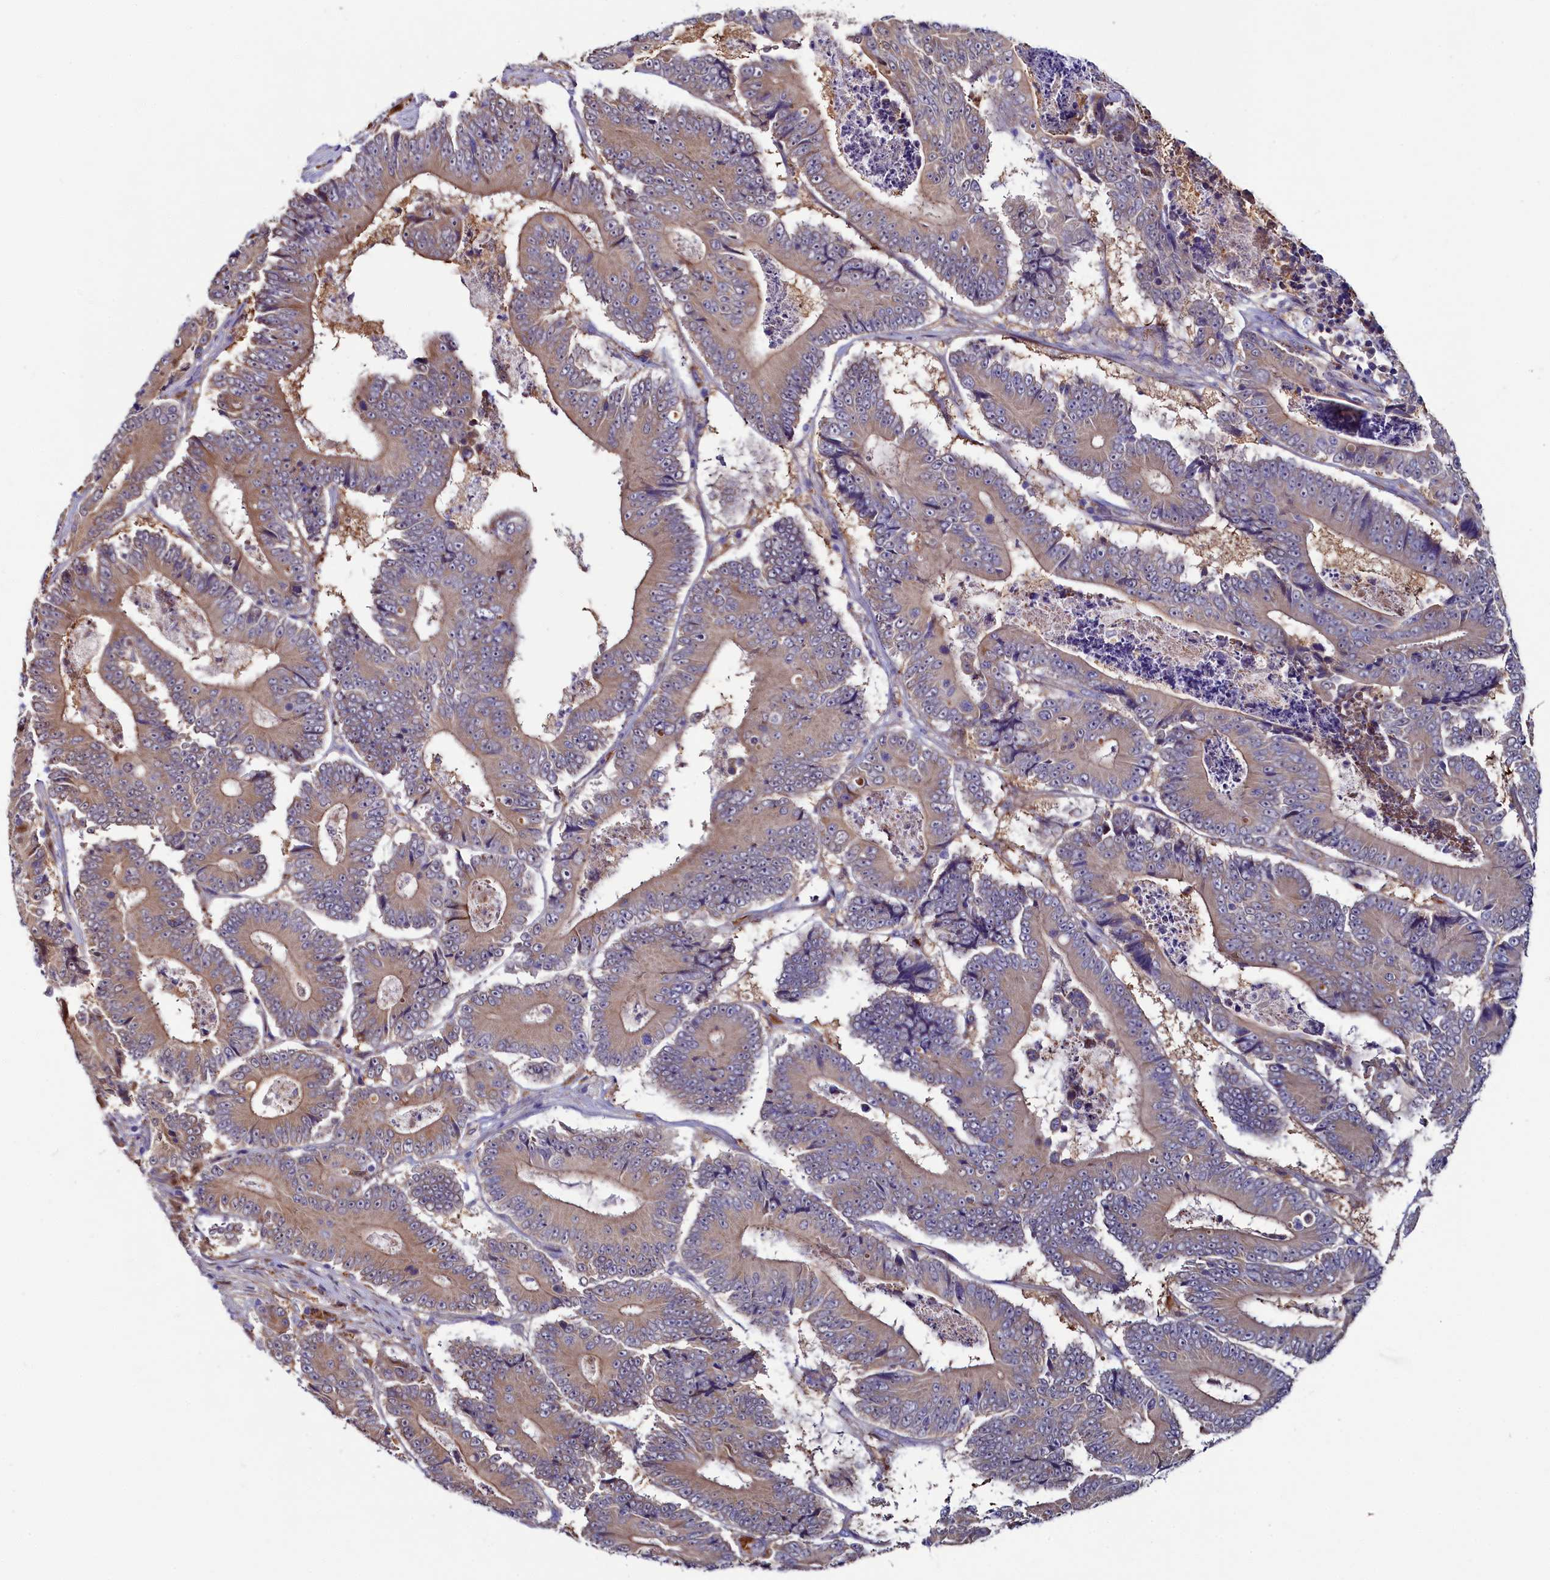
{"staining": {"intensity": "weak", "quantity": ">75%", "location": "cytoplasmic/membranous"}, "tissue": "colorectal cancer", "cell_type": "Tumor cells", "image_type": "cancer", "snomed": [{"axis": "morphology", "description": "Adenocarcinoma, NOS"}, {"axis": "topography", "description": "Colon"}], "caption": "Adenocarcinoma (colorectal) stained with immunohistochemistry (IHC) reveals weak cytoplasmic/membranous positivity in approximately >75% of tumor cells.", "gene": "ASTE1", "patient": {"sex": "male", "age": 83}}